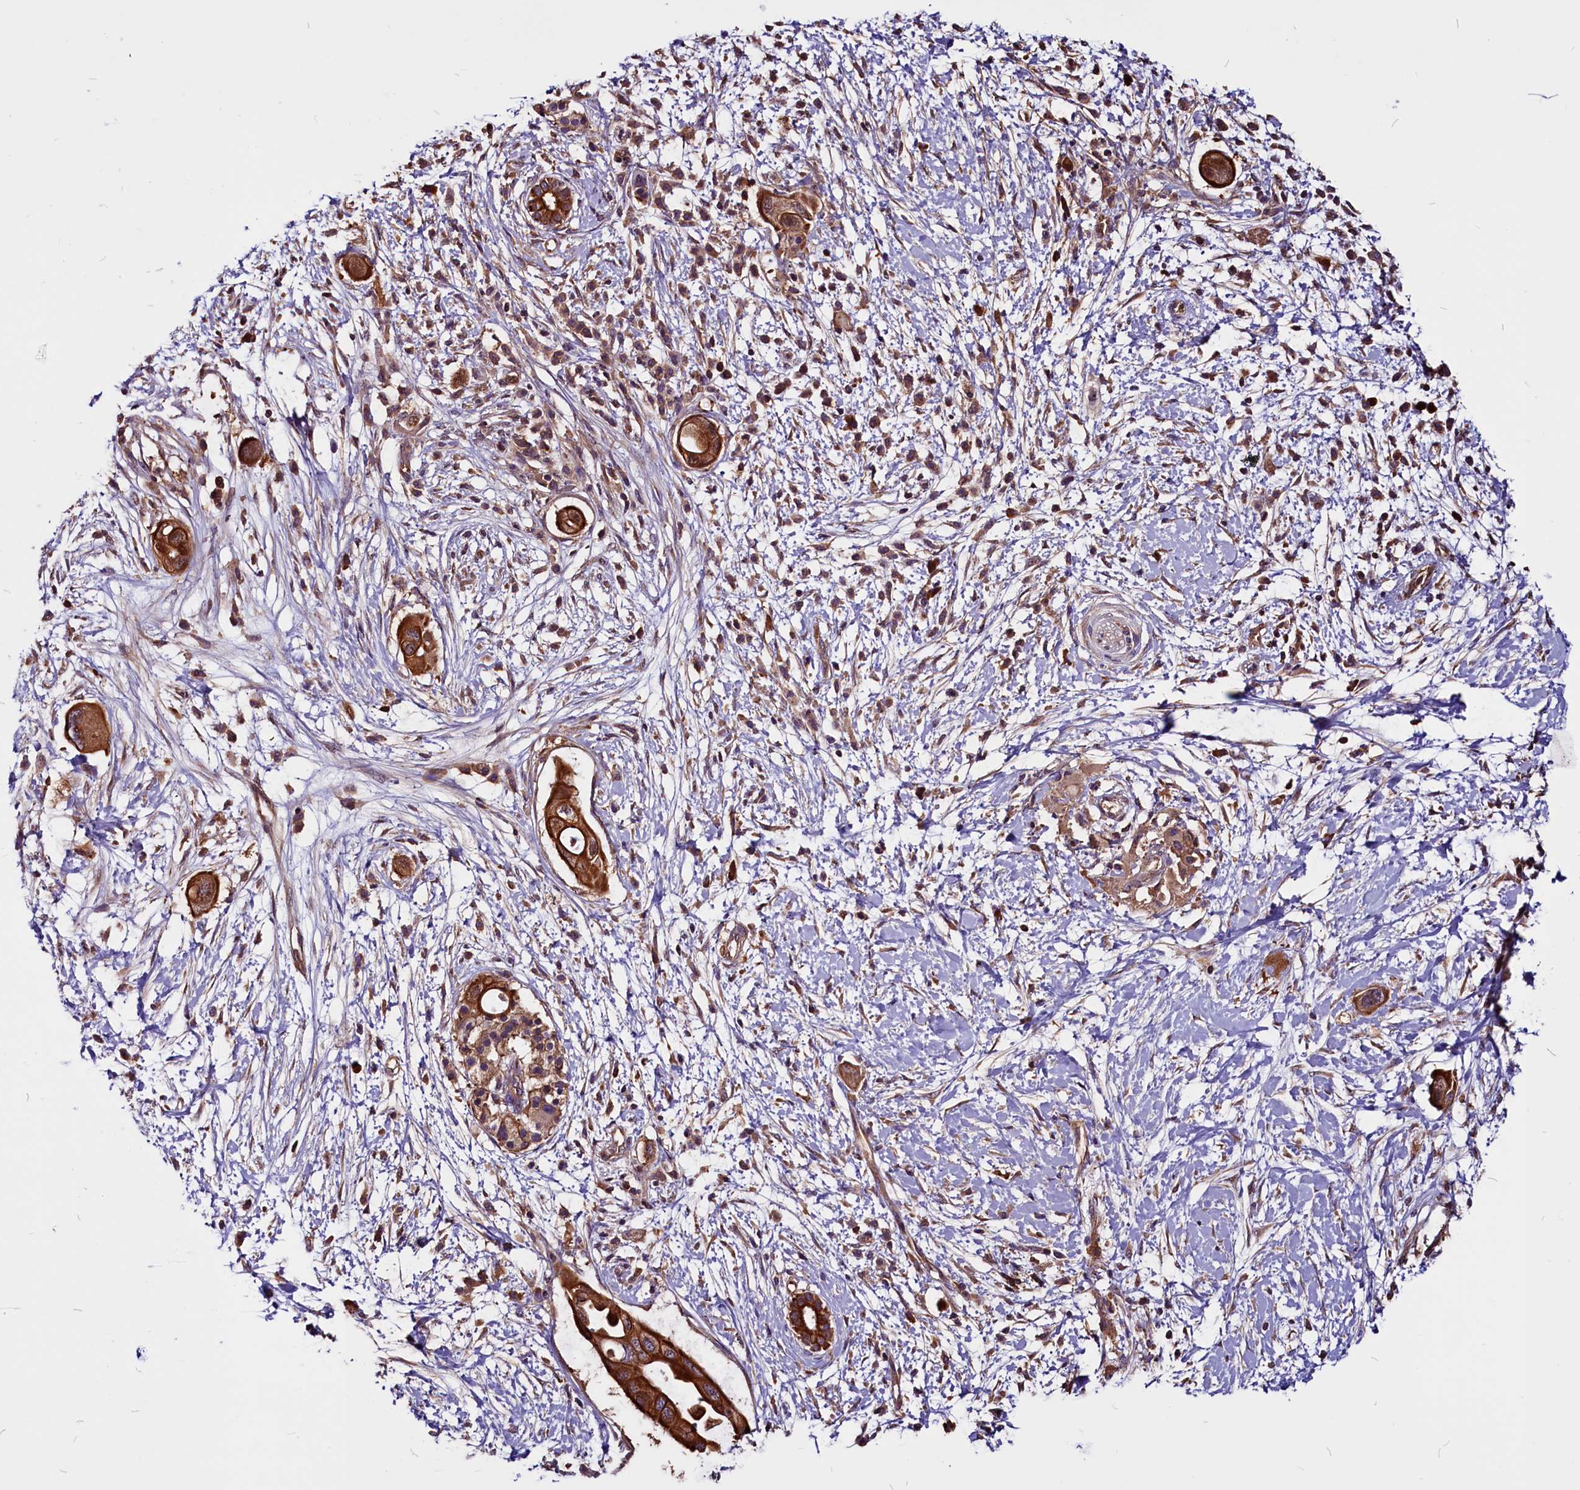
{"staining": {"intensity": "strong", "quantity": ">75%", "location": "cytoplasmic/membranous"}, "tissue": "pancreatic cancer", "cell_type": "Tumor cells", "image_type": "cancer", "snomed": [{"axis": "morphology", "description": "Adenocarcinoma, NOS"}, {"axis": "topography", "description": "Pancreas"}], "caption": "A photomicrograph showing strong cytoplasmic/membranous expression in about >75% of tumor cells in pancreatic cancer, as visualized by brown immunohistochemical staining.", "gene": "EIF3G", "patient": {"sex": "male", "age": 68}}